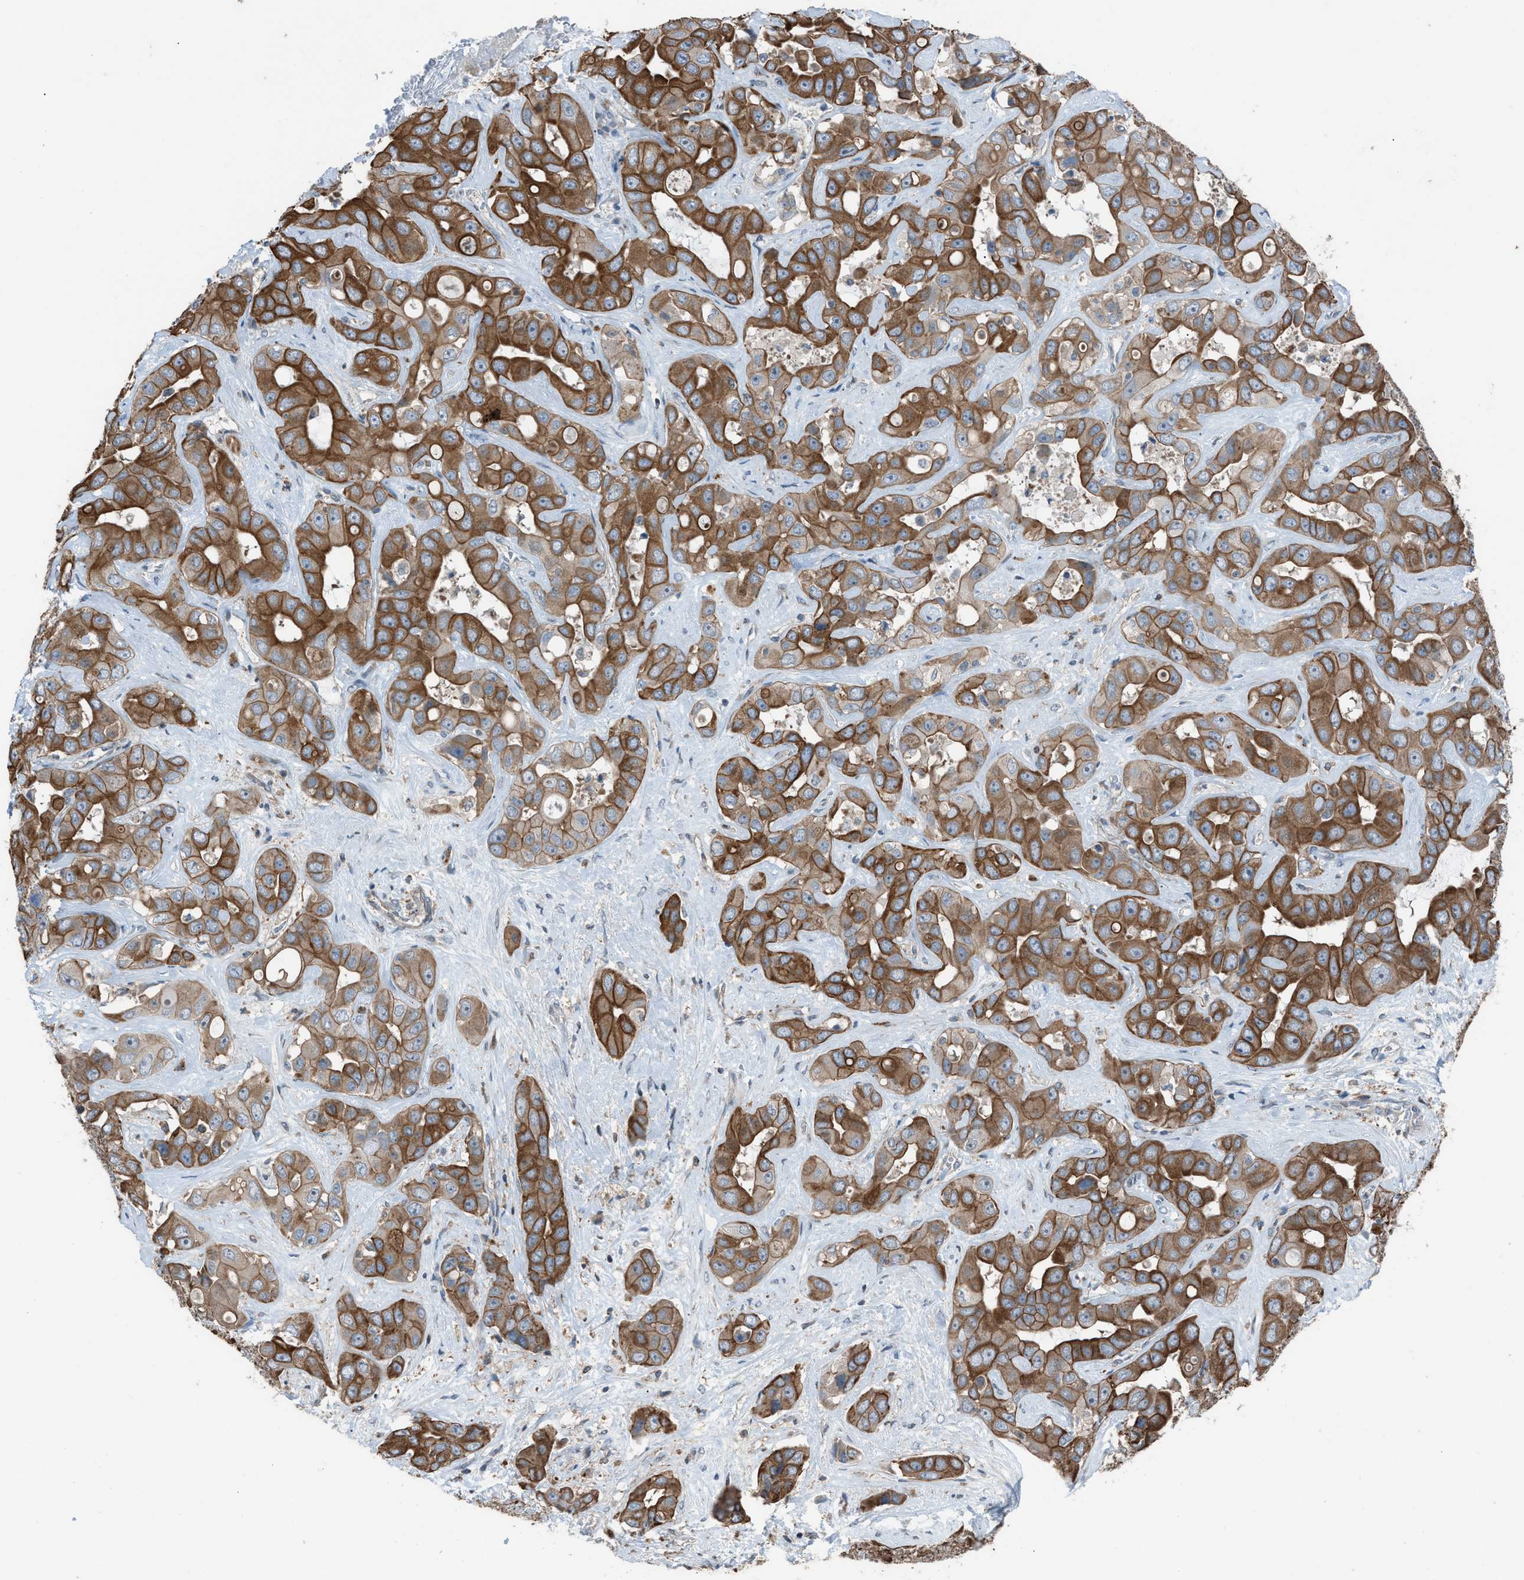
{"staining": {"intensity": "moderate", "quantity": ">75%", "location": "cytoplasmic/membranous"}, "tissue": "liver cancer", "cell_type": "Tumor cells", "image_type": "cancer", "snomed": [{"axis": "morphology", "description": "Cholangiocarcinoma"}, {"axis": "topography", "description": "Liver"}], "caption": "A medium amount of moderate cytoplasmic/membranous positivity is identified in about >75% of tumor cells in liver cancer (cholangiocarcinoma) tissue.", "gene": "DYRK1A", "patient": {"sex": "female", "age": 52}}